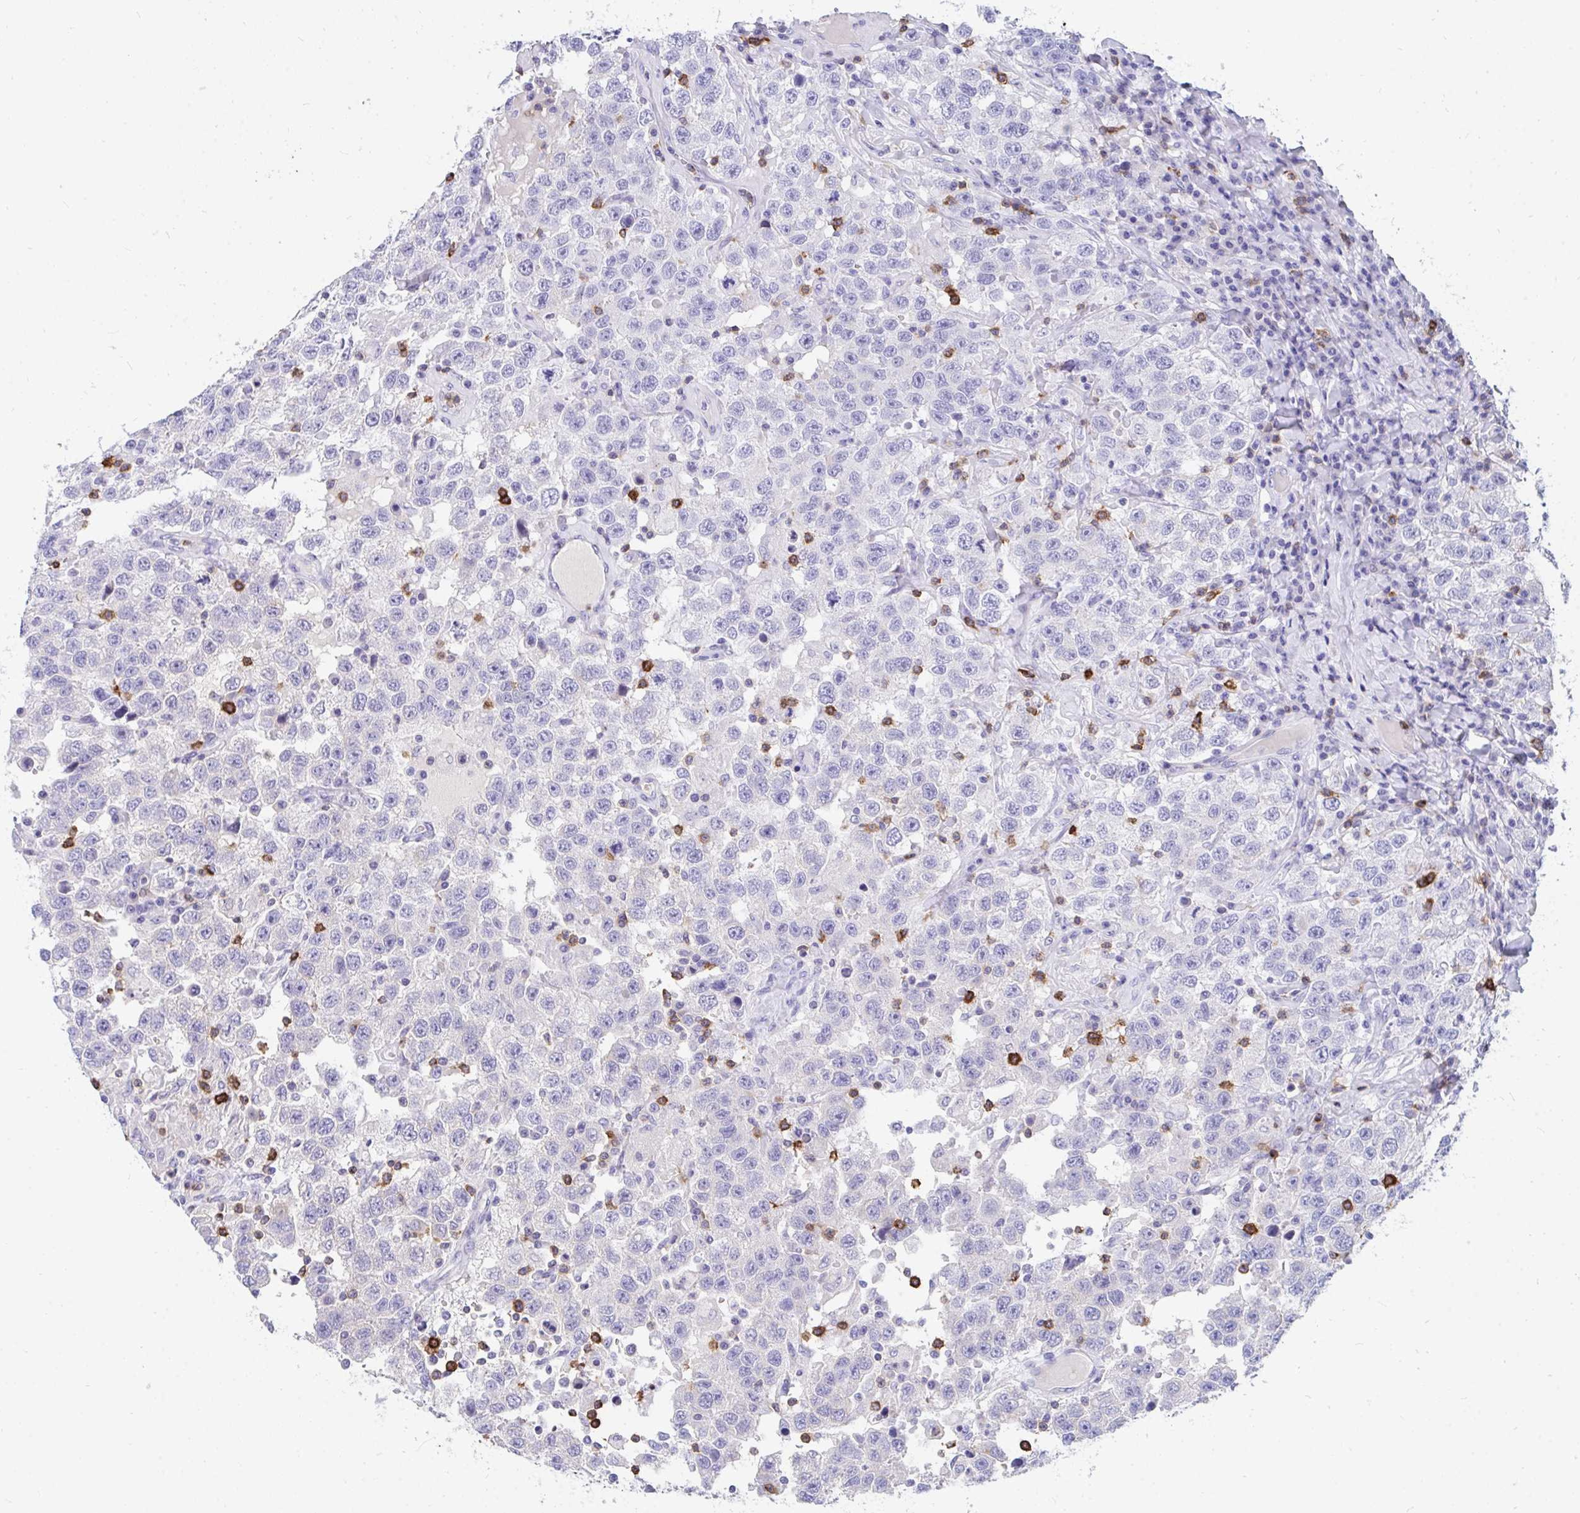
{"staining": {"intensity": "negative", "quantity": "none", "location": "none"}, "tissue": "testis cancer", "cell_type": "Tumor cells", "image_type": "cancer", "snomed": [{"axis": "morphology", "description": "Seminoma, NOS"}, {"axis": "topography", "description": "Testis"}], "caption": "IHC image of testis seminoma stained for a protein (brown), which reveals no positivity in tumor cells.", "gene": "CD7", "patient": {"sex": "male", "age": 41}}